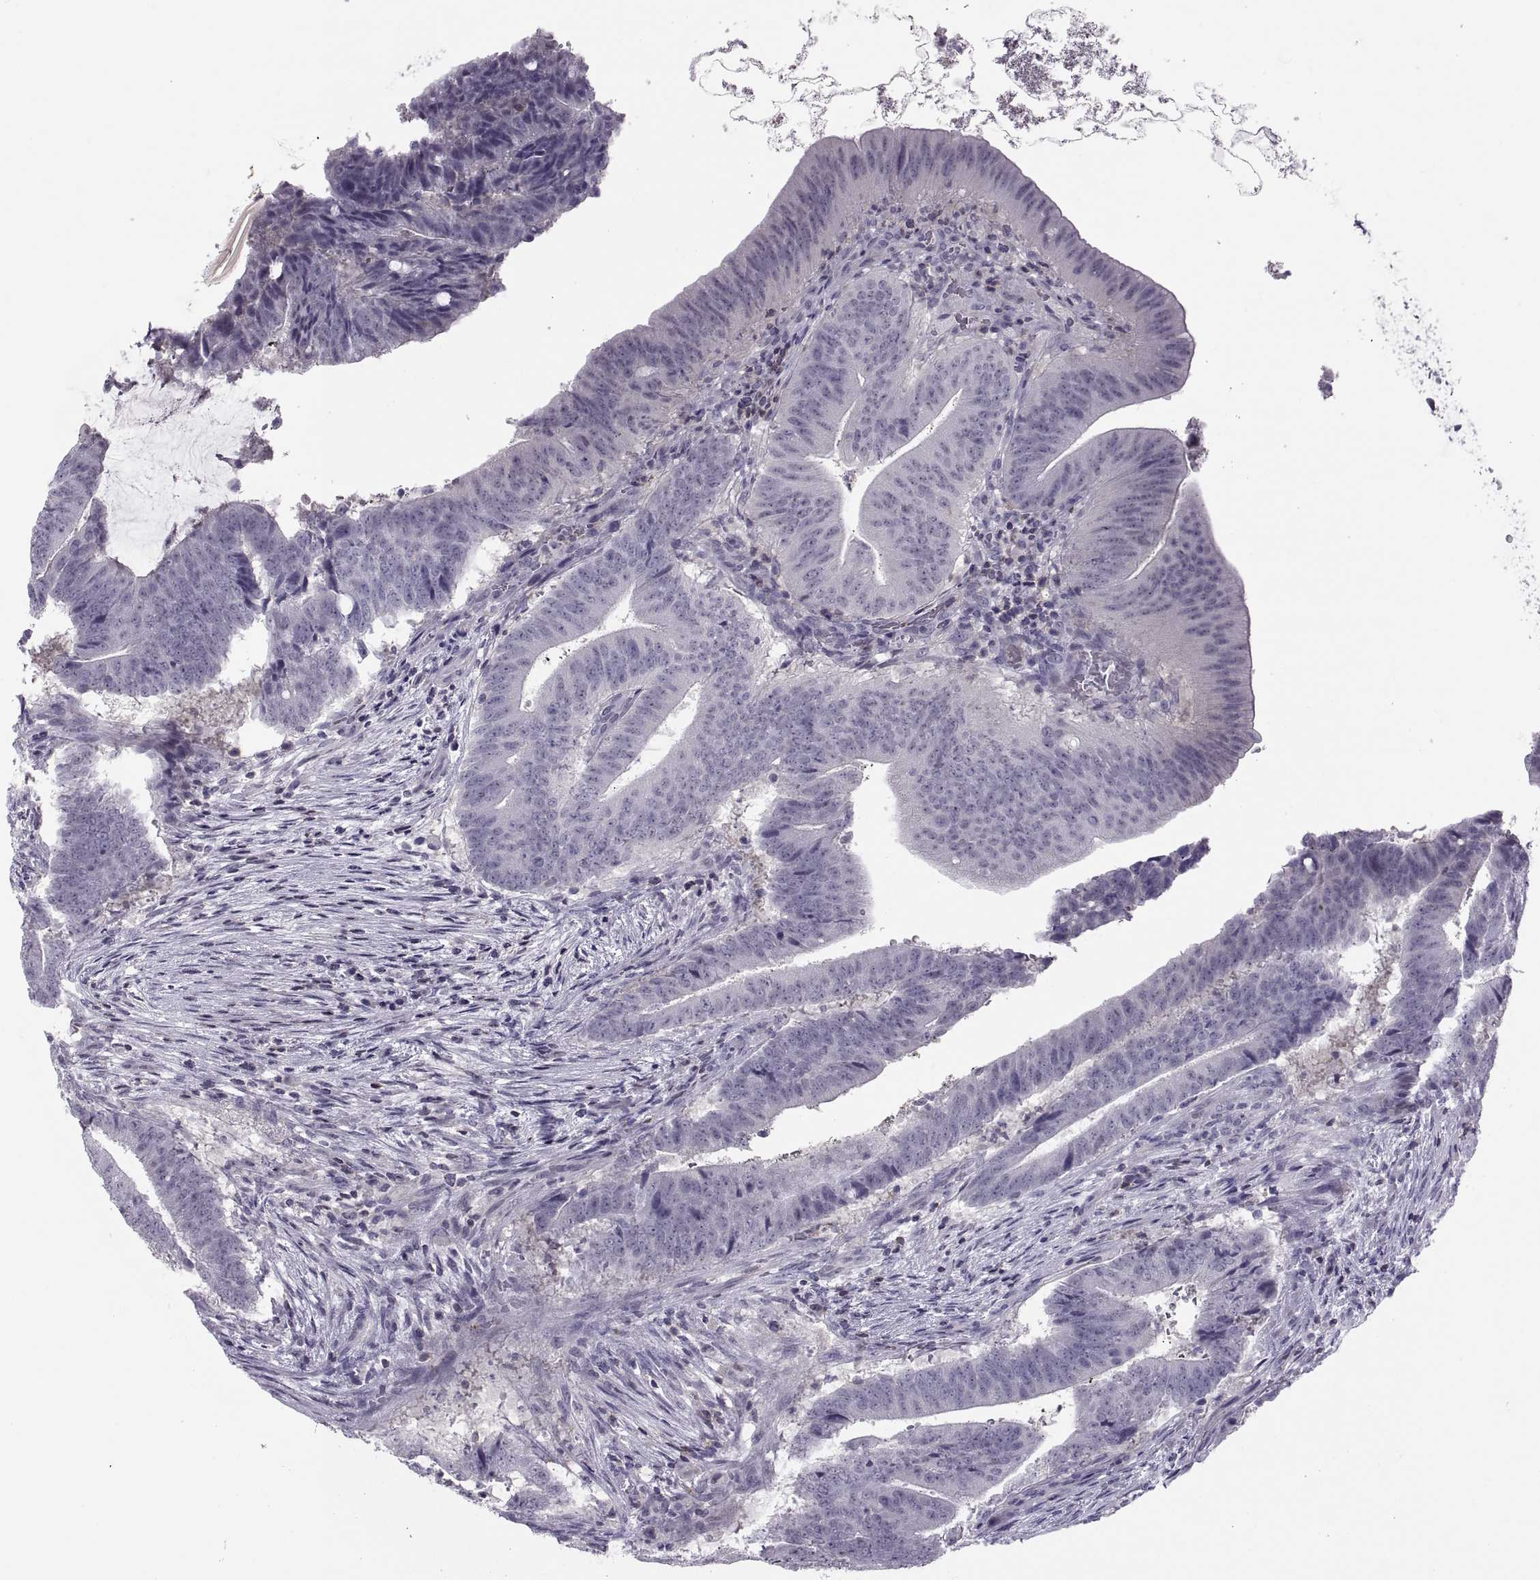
{"staining": {"intensity": "negative", "quantity": "none", "location": "none"}, "tissue": "colorectal cancer", "cell_type": "Tumor cells", "image_type": "cancer", "snomed": [{"axis": "morphology", "description": "Adenocarcinoma, NOS"}, {"axis": "topography", "description": "Colon"}], "caption": "Immunohistochemical staining of human colorectal cancer reveals no significant staining in tumor cells.", "gene": "TTC21A", "patient": {"sex": "female", "age": 43}}